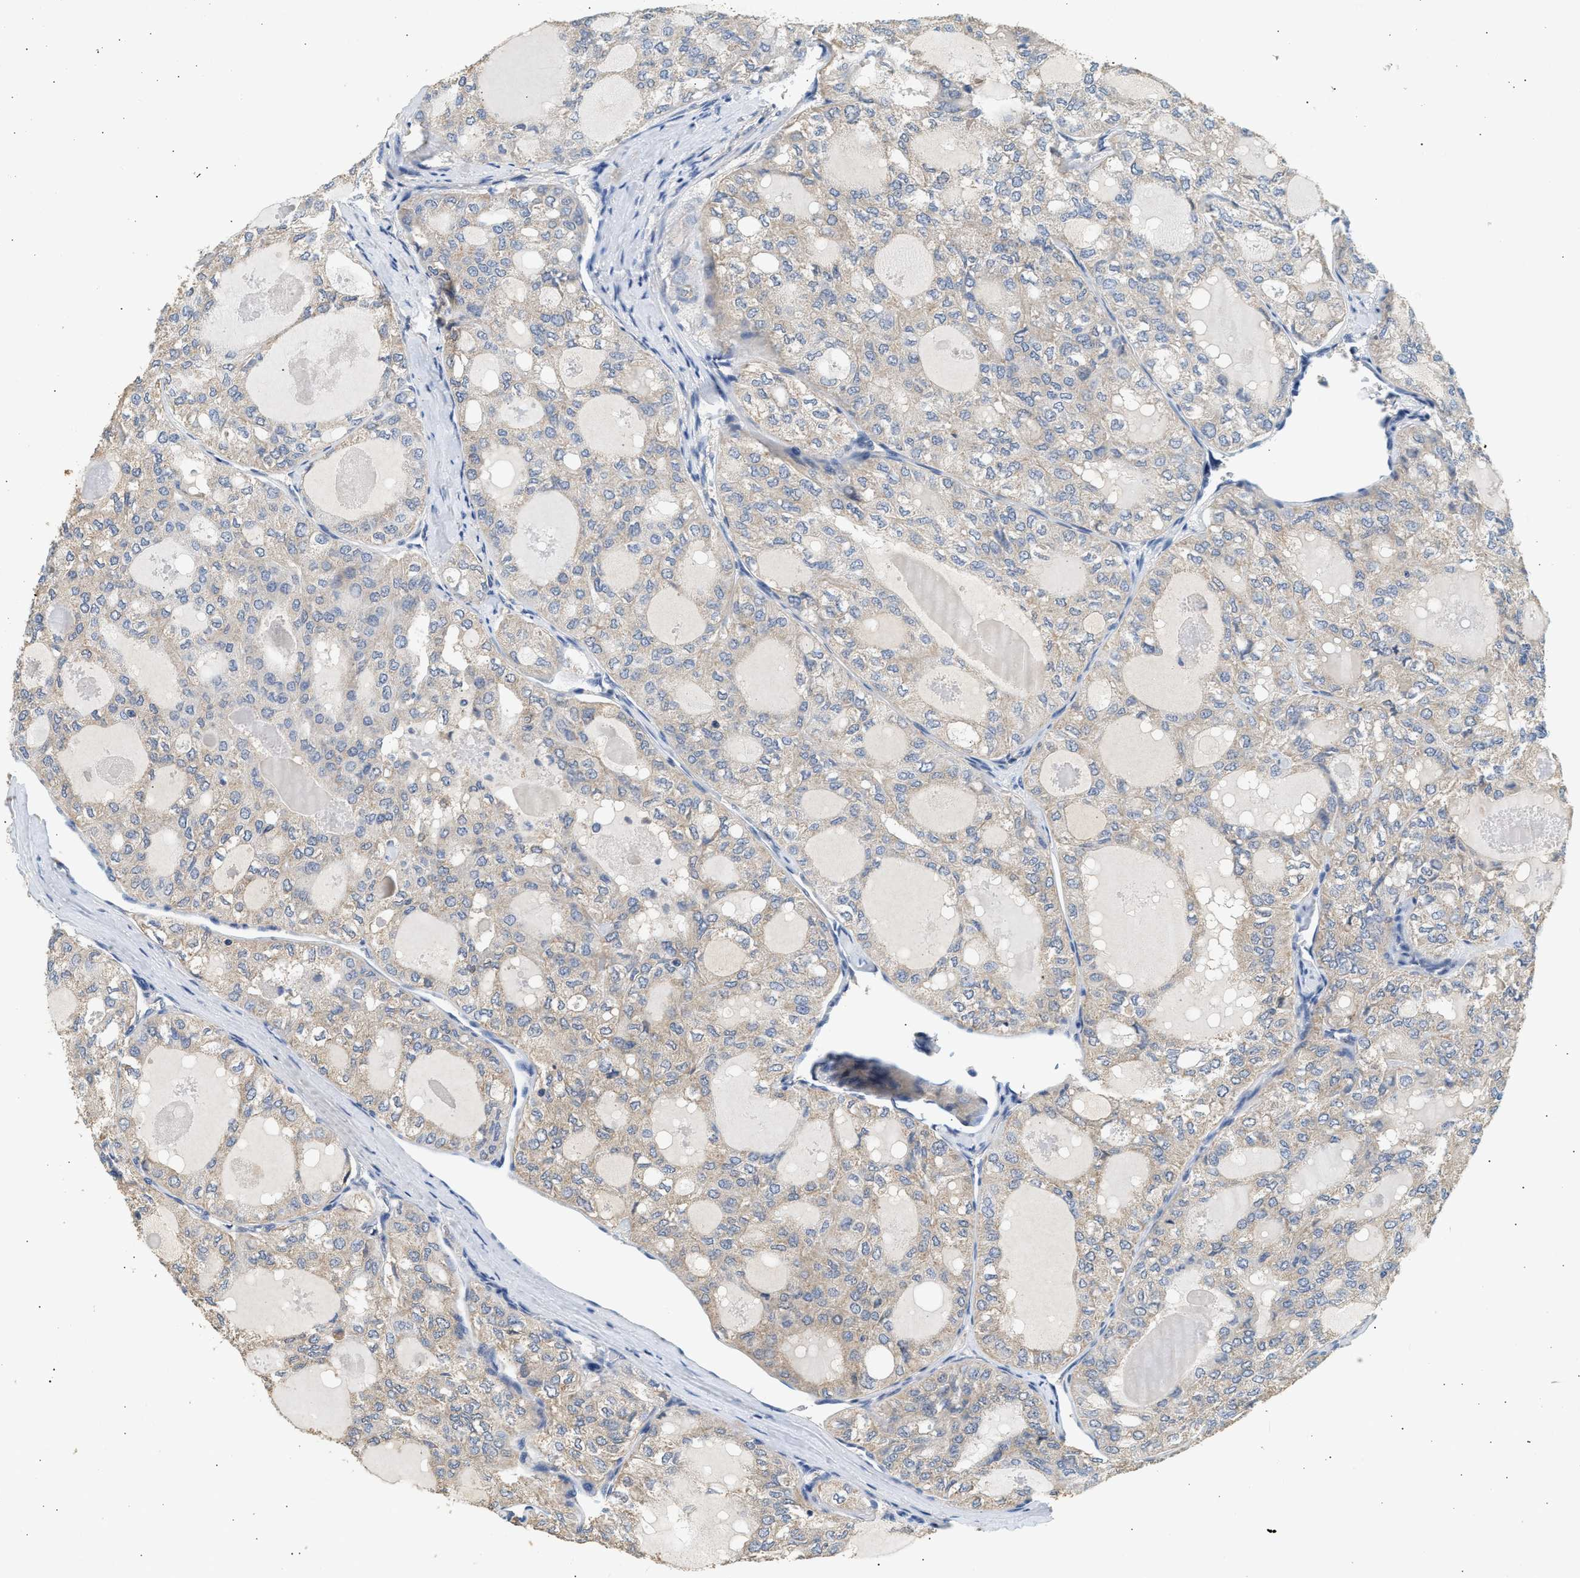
{"staining": {"intensity": "weak", "quantity": "<25%", "location": "cytoplasmic/membranous"}, "tissue": "thyroid cancer", "cell_type": "Tumor cells", "image_type": "cancer", "snomed": [{"axis": "morphology", "description": "Follicular adenoma carcinoma, NOS"}, {"axis": "topography", "description": "Thyroid gland"}], "caption": "This photomicrograph is of thyroid cancer (follicular adenoma carcinoma) stained with immunohistochemistry to label a protein in brown with the nuclei are counter-stained blue. There is no expression in tumor cells.", "gene": "WDR31", "patient": {"sex": "male", "age": 75}}